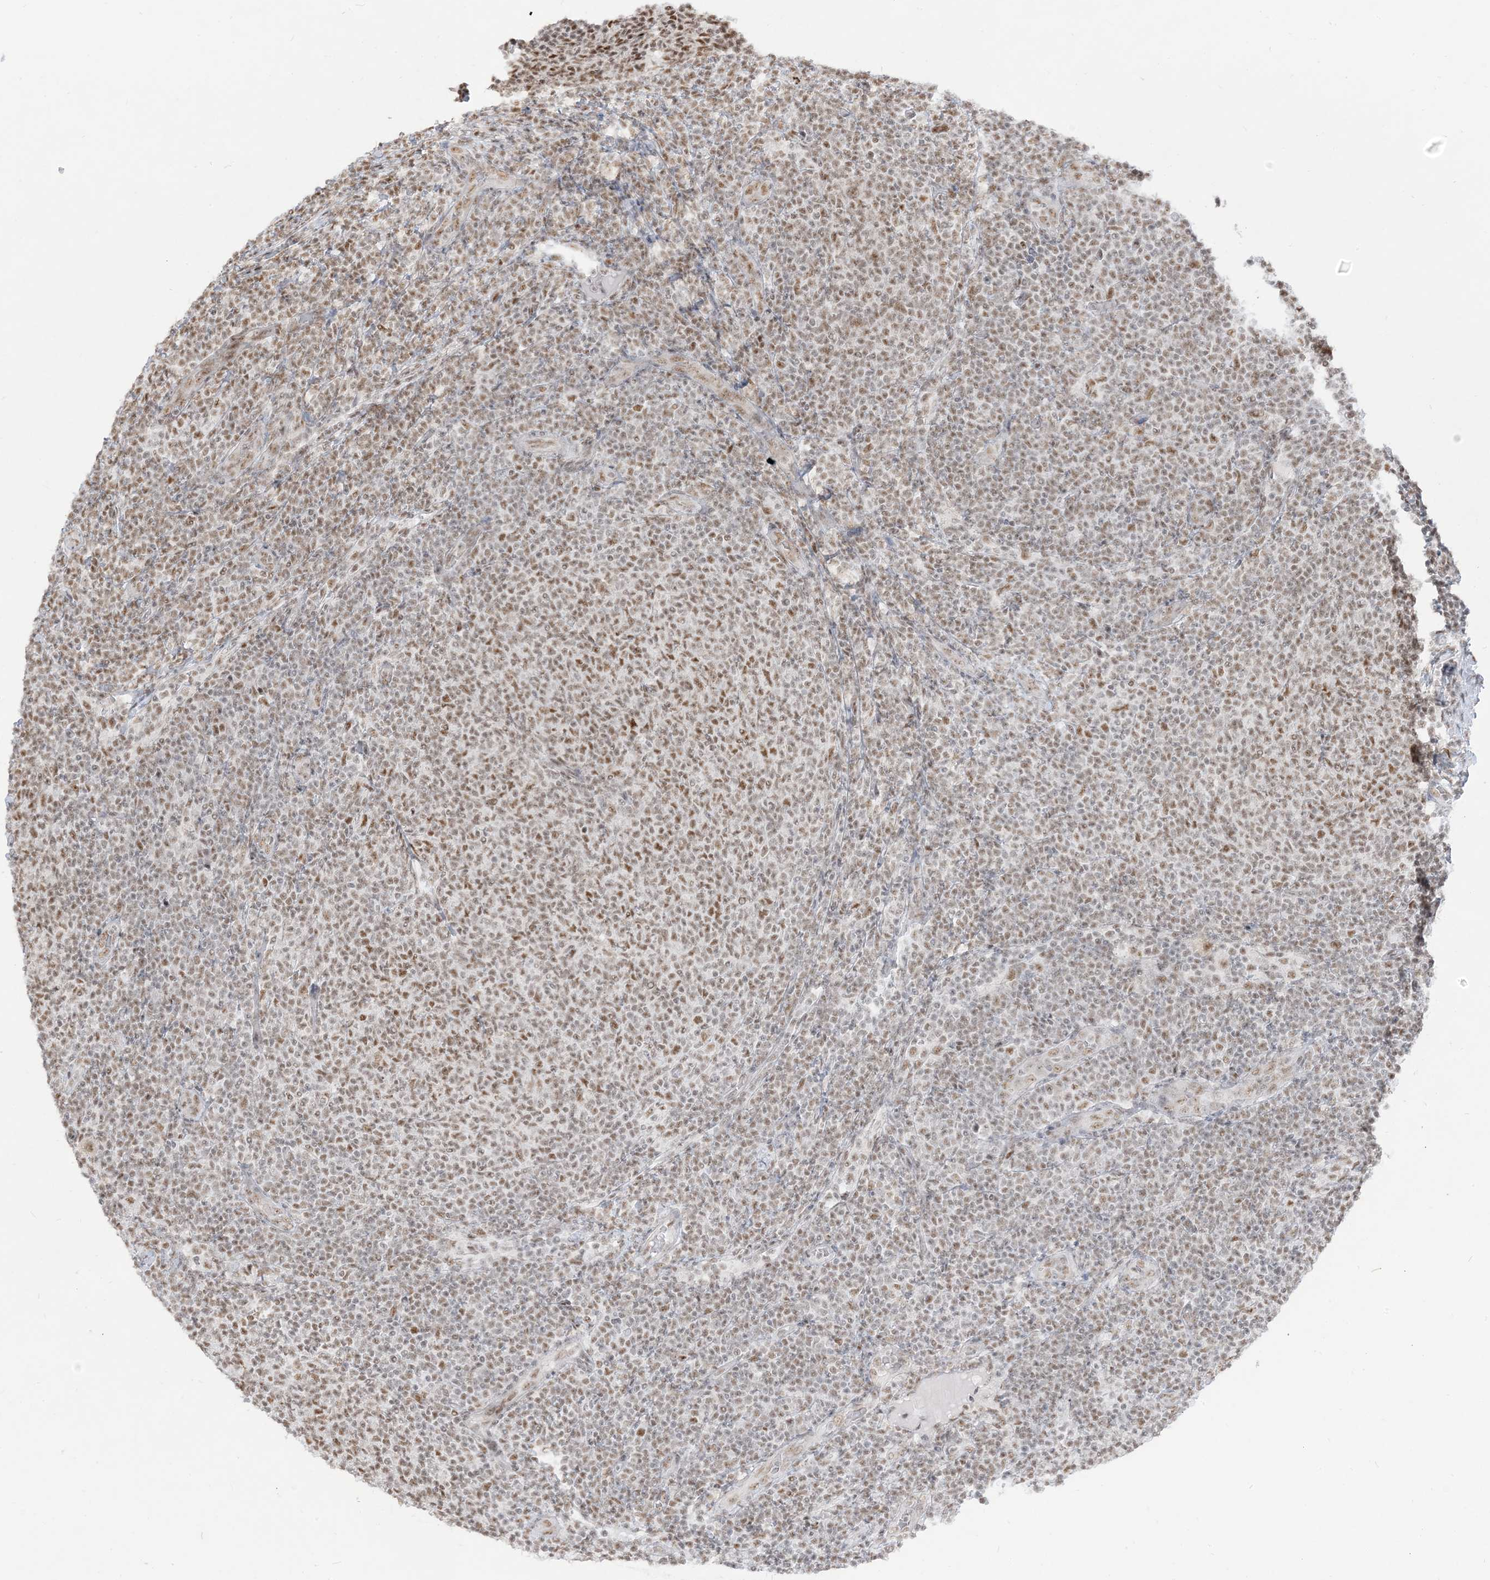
{"staining": {"intensity": "moderate", "quantity": ">75%", "location": "nuclear"}, "tissue": "lymphoma", "cell_type": "Tumor cells", "image_type": "cancer", "snomed": [{"axis": "morphology", "description": "Malignant lymphoma, non-Hodgkin's type, Low grade"}, {"axis": "topography", "description": "Lymph node"}], "caption": "Lymphoma stained with a protein marker reveals moderate staining in tumor cells.", "gene": "ARGLU1", "patient": {"sex": "male", "age": 66}}